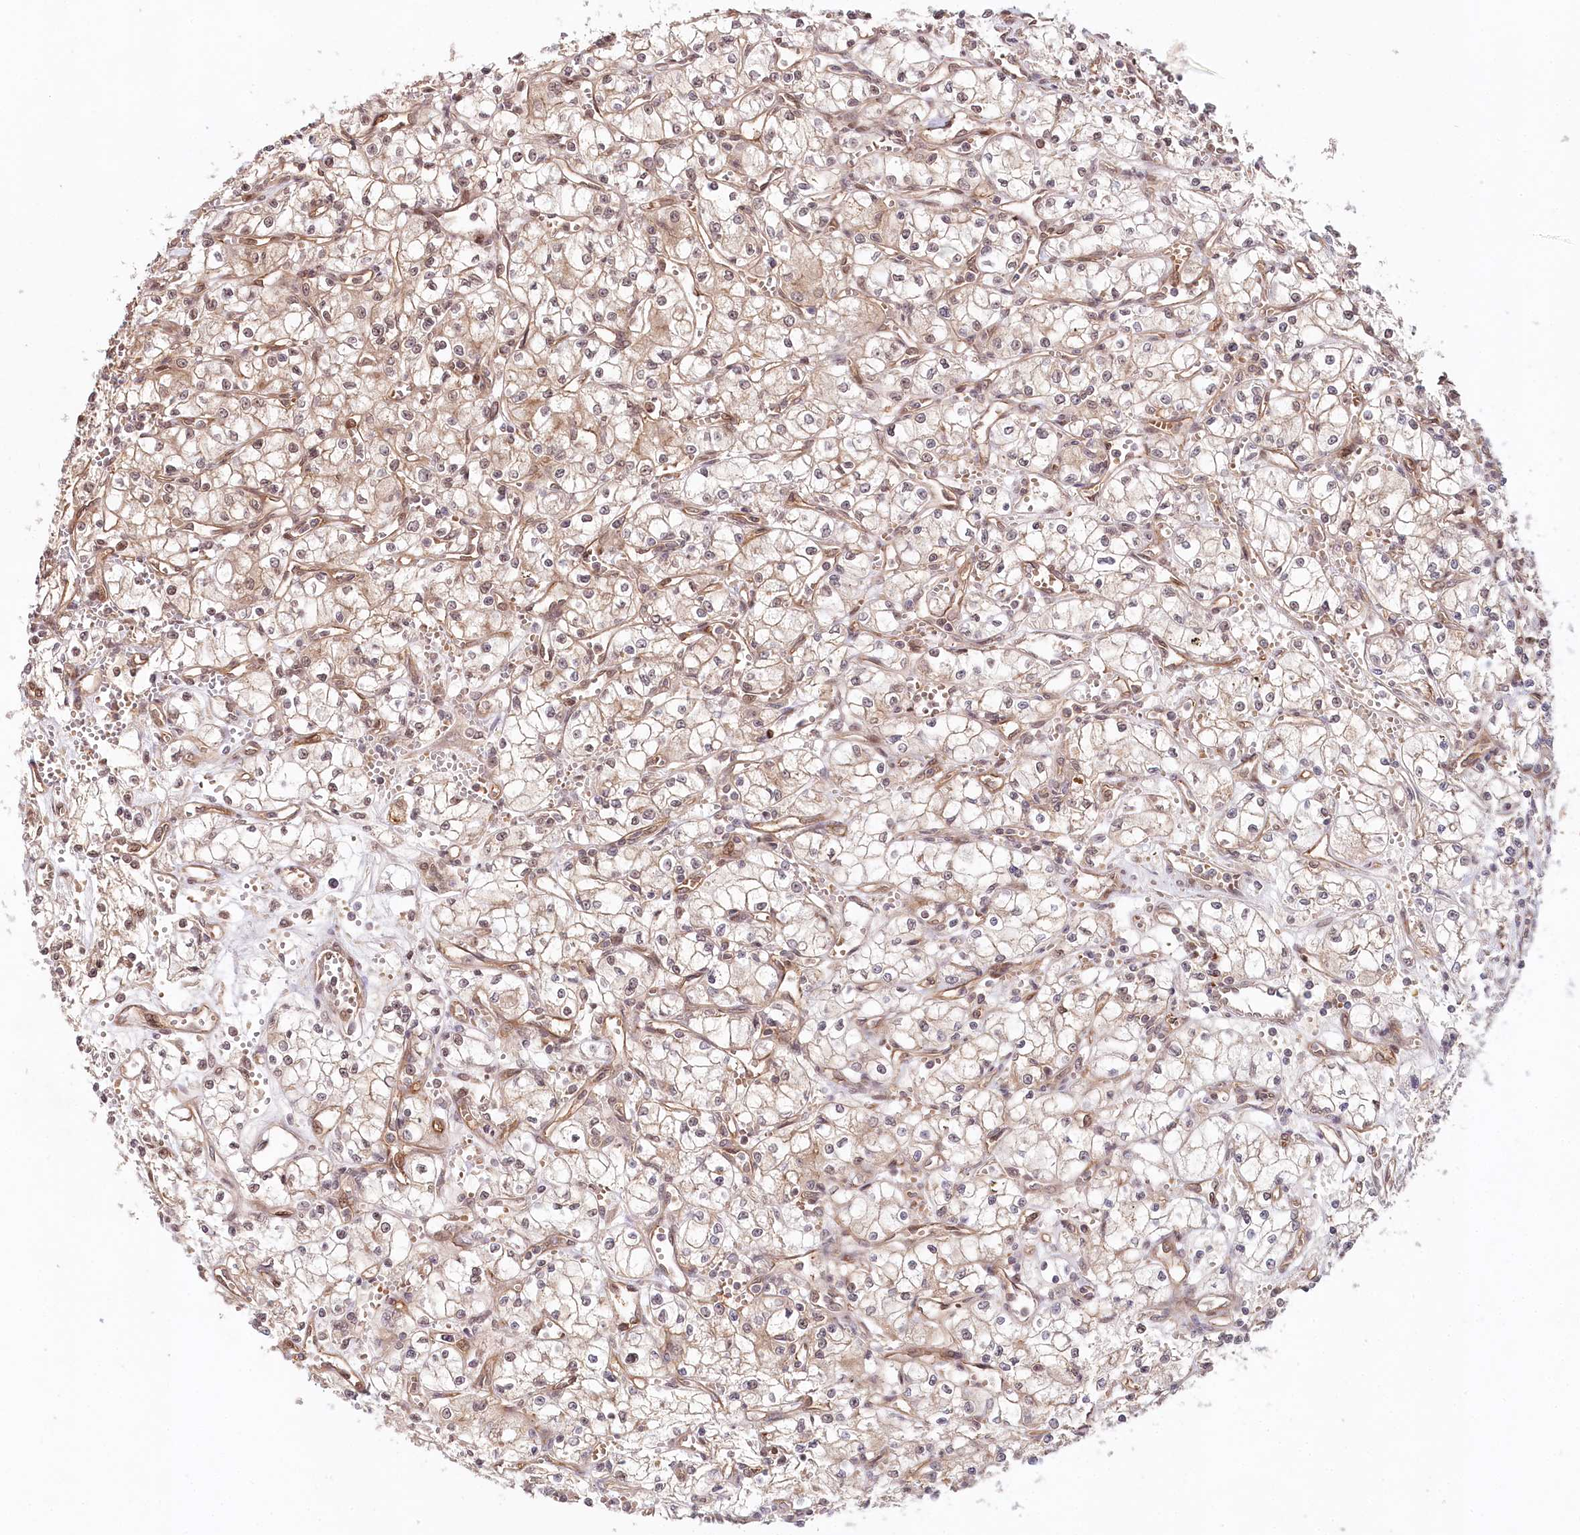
{"staining": {"intensity": "weak", "quantity": "25%-75%", "location": "cytoplasmic/membranous,nuclear"}, "tissue": "renal cancer", "cell_type": "Tumor cells", "image_type": "cancer", "snomed": [{"axis": "morphology", "description": "Adenocarcinoma, NOS"}, {"axis": "topography", "description": "Kidney"}], "caption": "Immunohistochemistry photomicrograph of neoplastic tissue: human renal cancer stained using immunohistochemistry (IHC) reveals low levels of weak protein expression localized specifically in the cytoplasmic/membranous and nuclear of tumor cells, appearing as a cytoplasmic/membranous and nuclear brown color.", "gene": "CCDC65", "patient": {"sex": "male", "age": 59}}